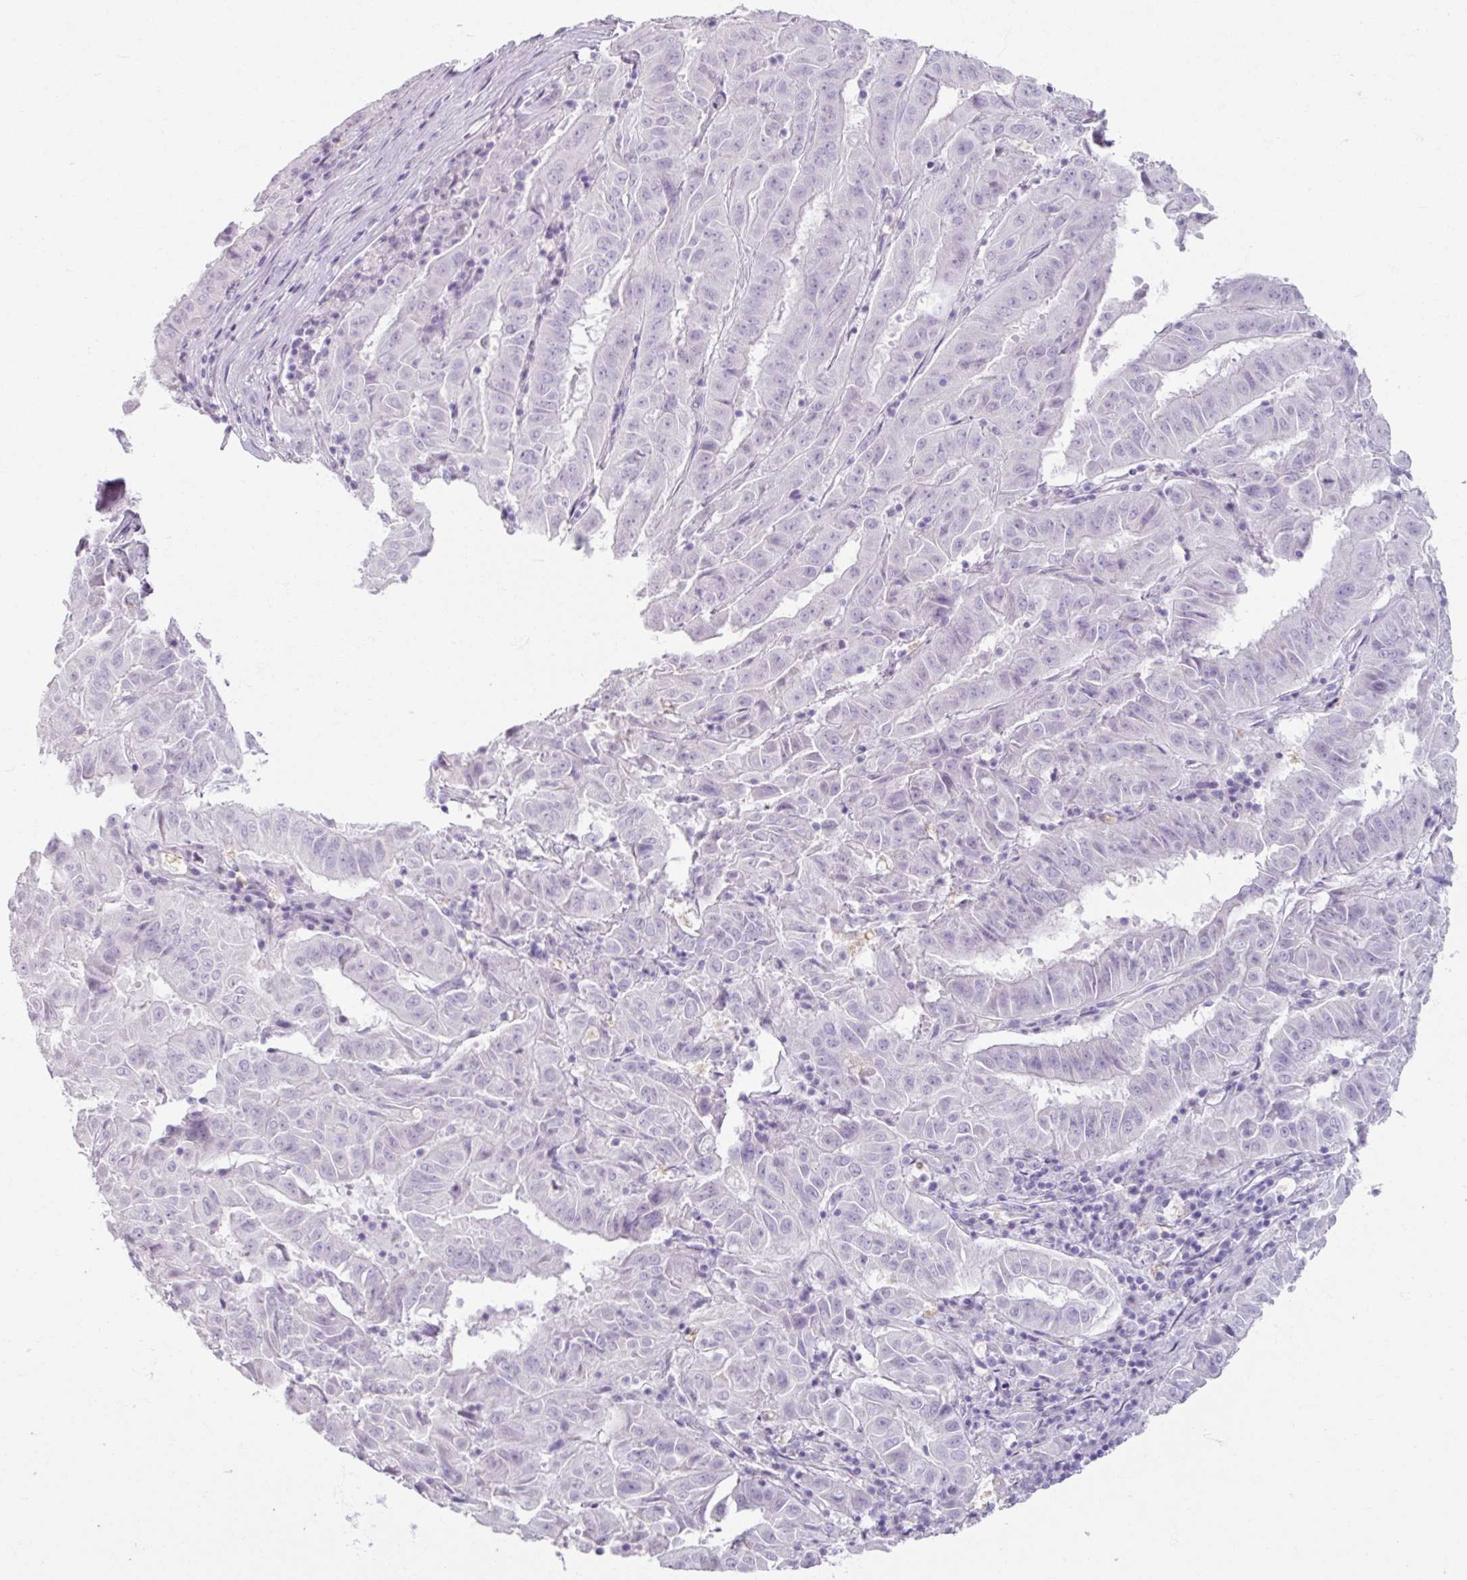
{"staining": {"intensity": "negative", "quantity": "none", "location": "none"}, "tissue": "pancreatic cancer", "cell_type": "Tumor cells", "image_type": "cancer", "snomed": [{"axis": "morphology", "description": "Adenocarcinoma, NOS"}, {"axis": "topography", "description": "Pancreas"}], "caption": "This is an IHC micrograph of adenocarcinoma (pancreatic). There is no positivity in tumor cells.", "gene": "ARG1", "patient": {"sex": "male", "age": 63}}